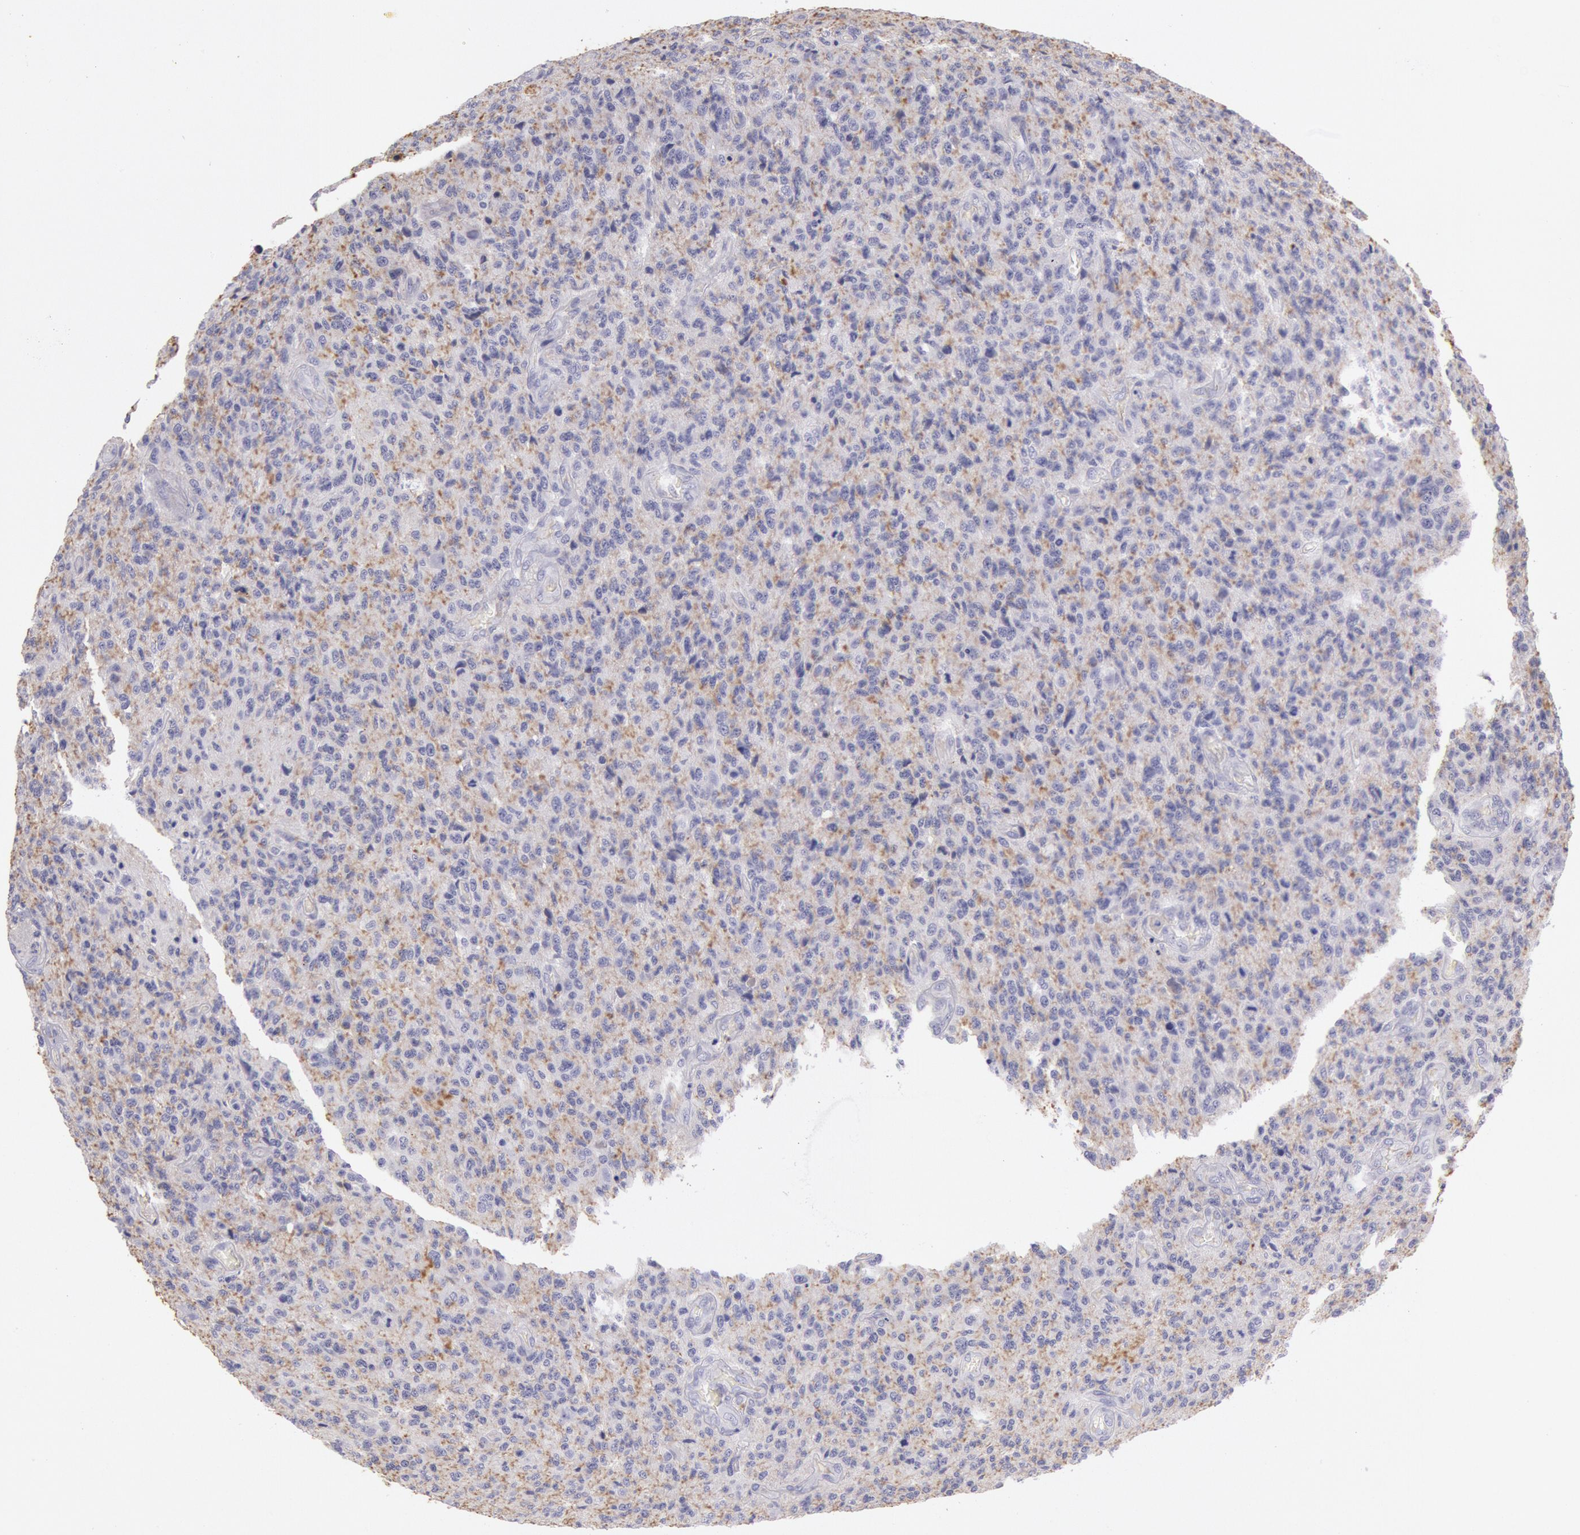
{"staining": {"intensity": "weak", "quantity": "25%-75%", "location": "cytoplasmic/membranous"}, "tissue": "glioma", "cell_type": "Tumor cells", "image_type": "cancer", "snomed": [{"axis": "morphology", "description": "Glioma, malignant, High grade"}, {"axis": "topography", "description": "Brain"}], "caption": "Human malignant glioma (high-grade) stained with a protein marker demonstrates weak staining in tumor cells.", "gene": "IGHG1", "patient": {"sex": "male", "age": 36}}